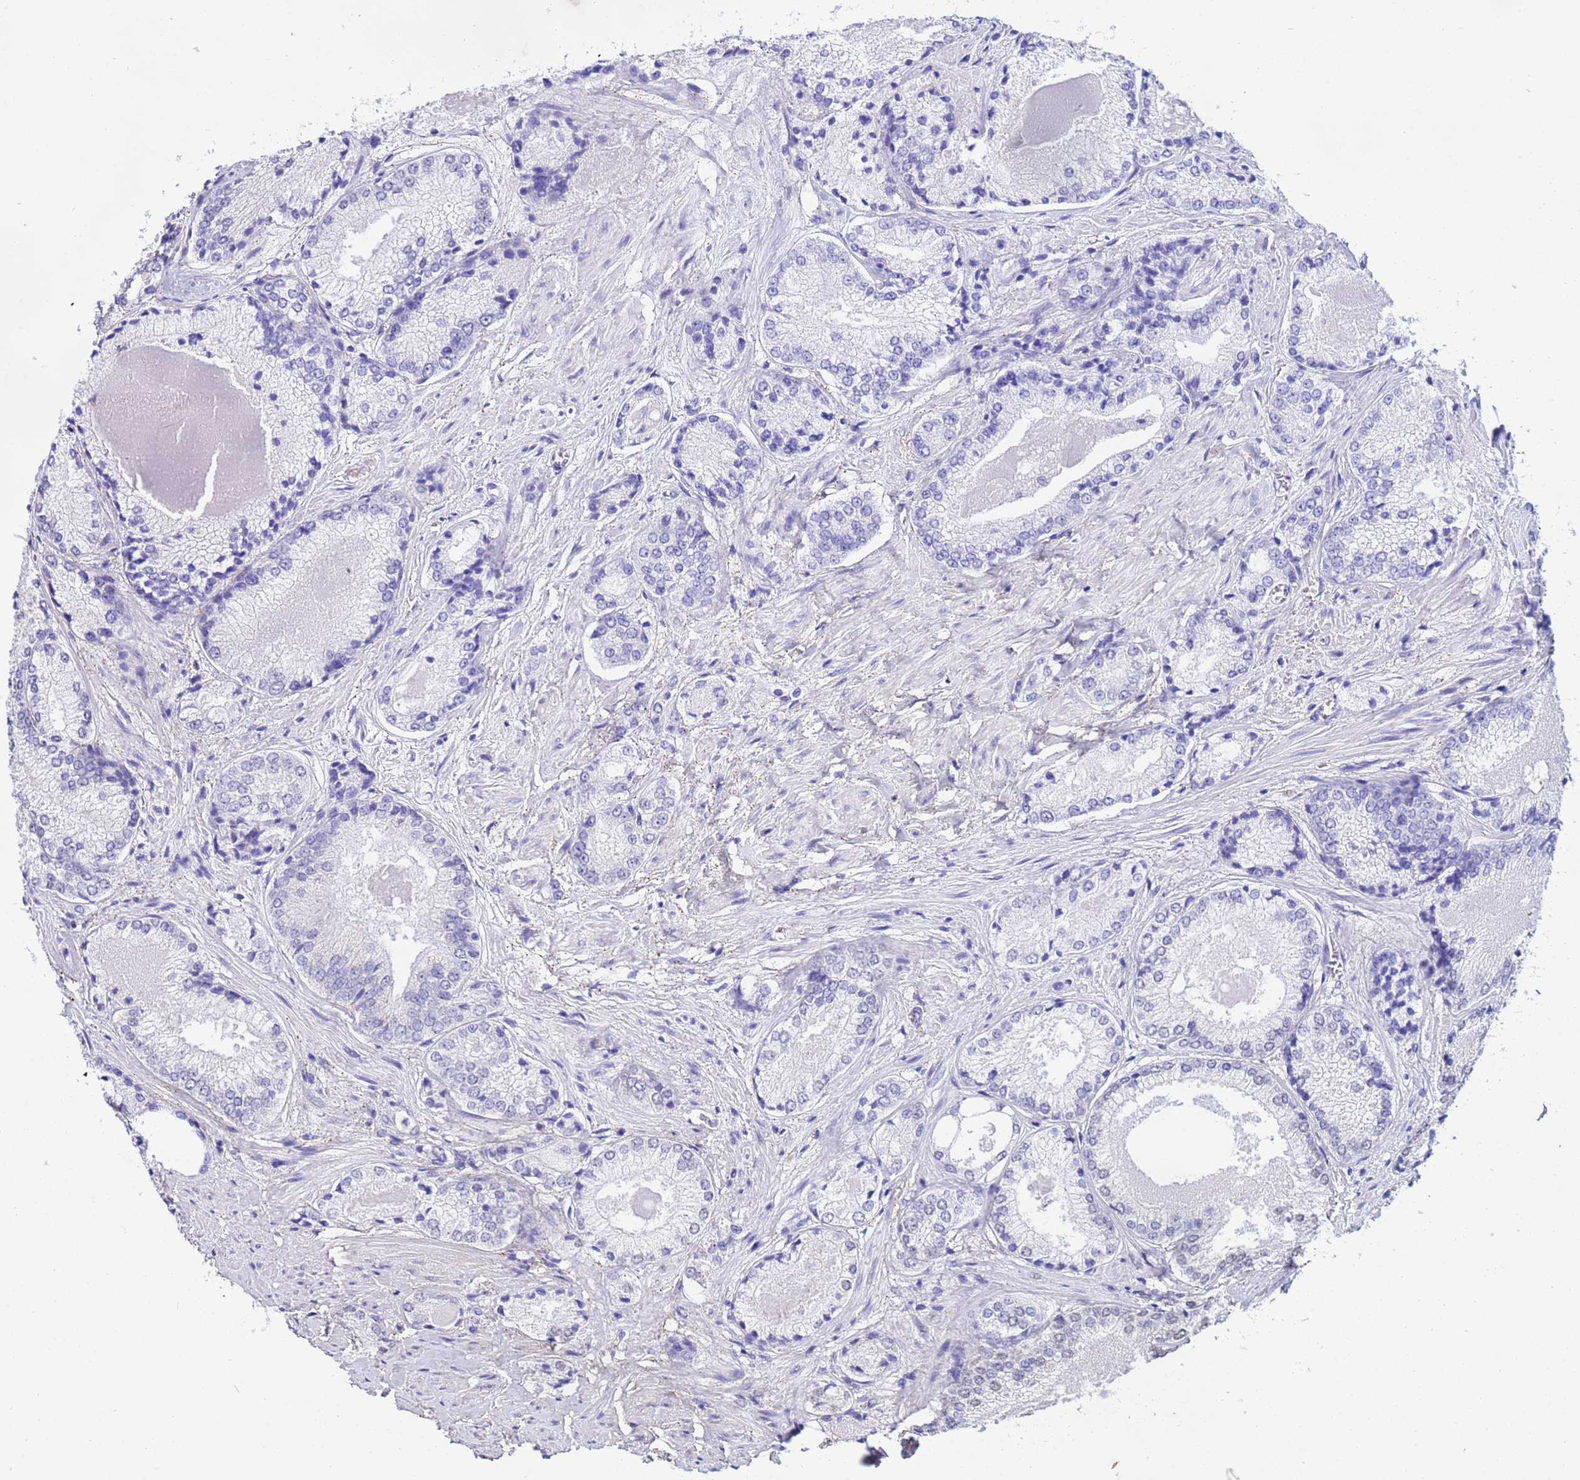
{"staining": {"intensity": "negative", "quantity": "none", "location": "none"}, "tissue": "prostate cancer", "cell_type": "Tumor cells", "image_type": "cancer", "snomed": [{"axis": "morphology", "description": "Adenocarcinoma, Low grade"}, {"axis": "topography", "description": "Prostate"}], "caption": "IHC of human prostate low-grade adenocarcinoma exhibits no positivity in tumor cells.", "gene": "TRIP6", "patient": {"sex": "male", "age": 68}}